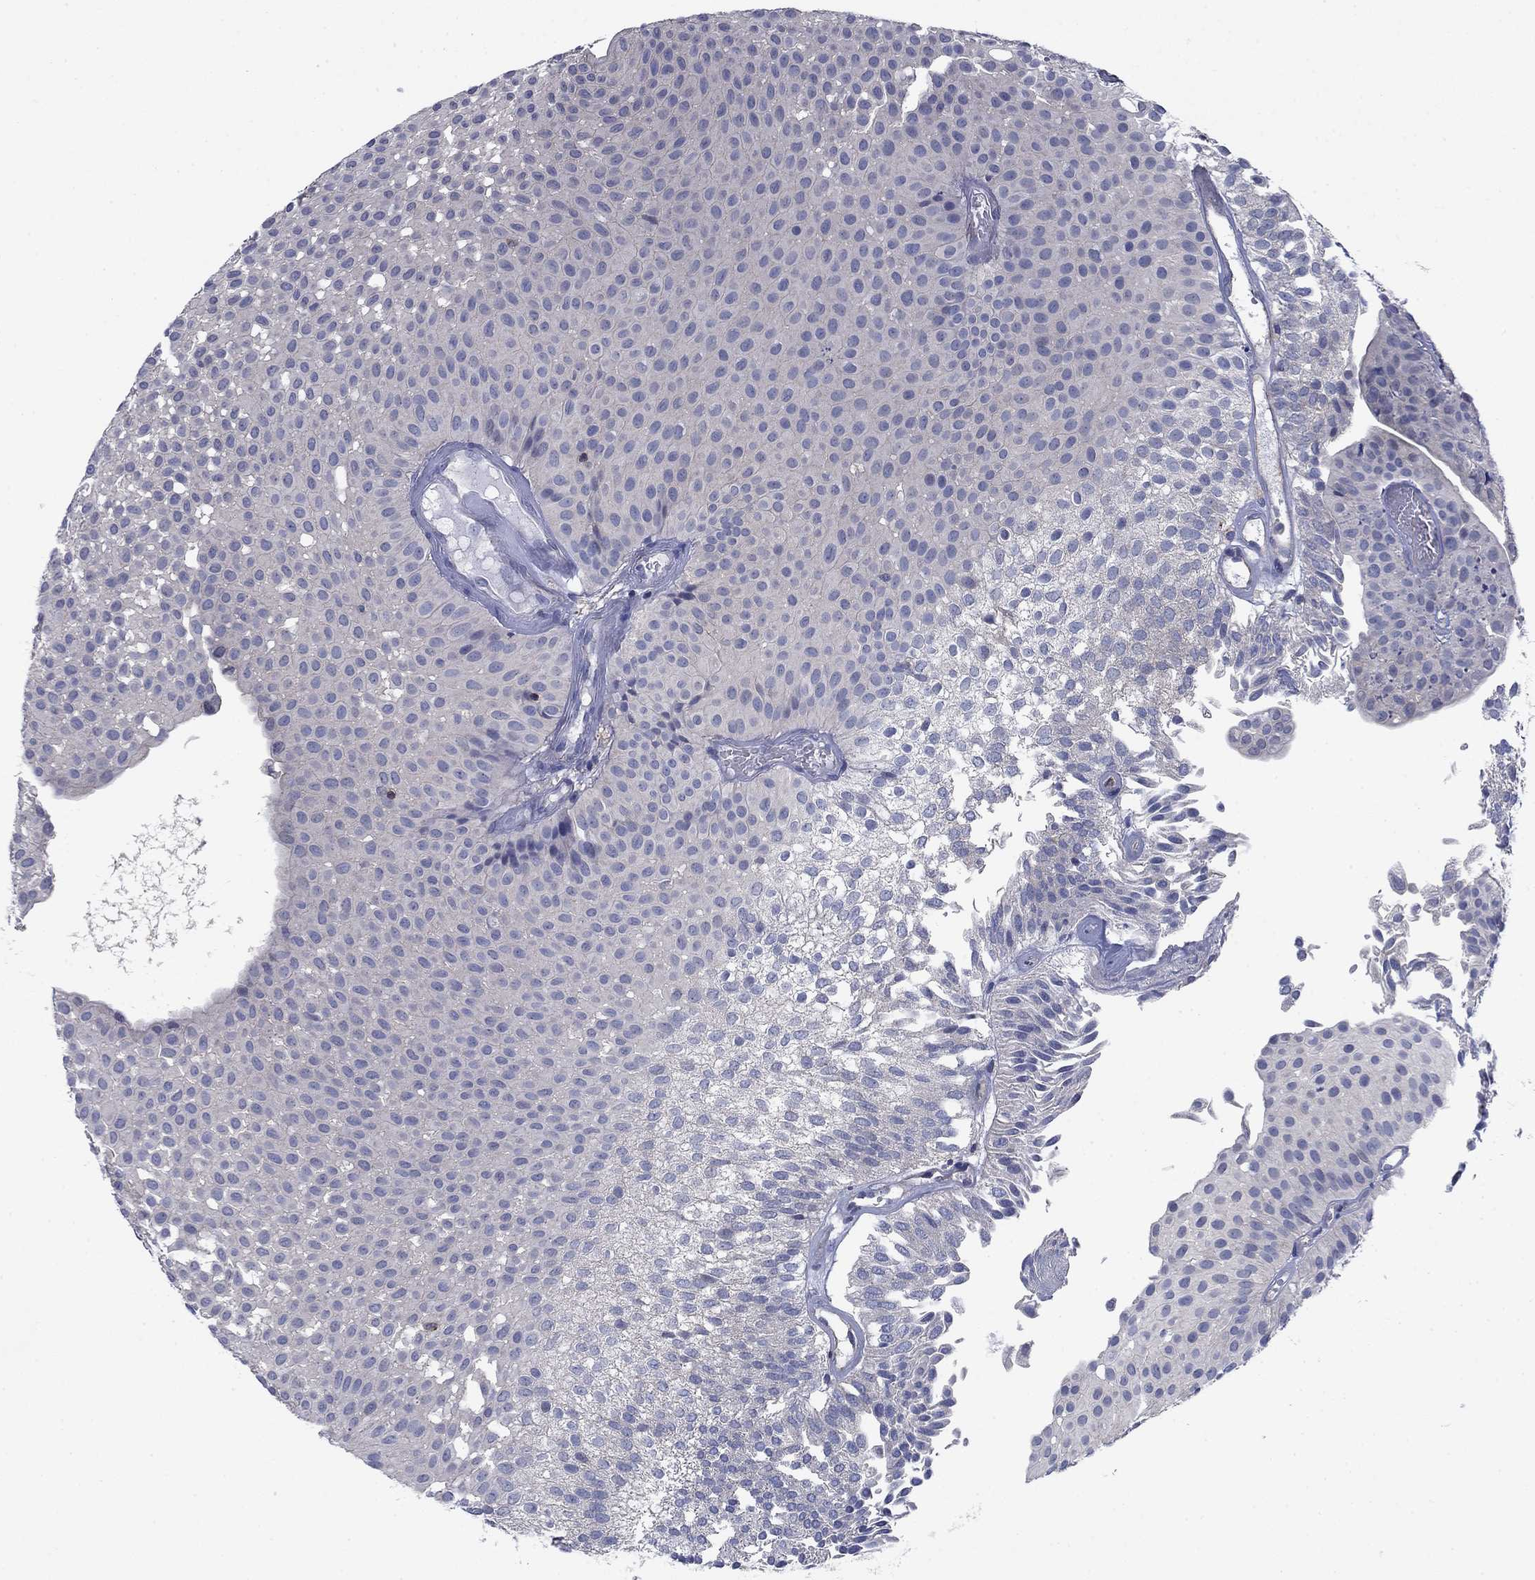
{"staining": {"intensity": "negative", "quantity": "none", "location": "none"}, "tissue": "urothelial cancer", "cell_type": "Tumor cells", "image_type": "cancer", "snomed": [{"axis": "morphology", "description": "Urothelial carcinoma, Low grade"}, {"axis": "topography", "description": "Urinary bladder"}], "caption": "Immunohistochemistry micrograph of human urothelial cancer stained for a protein (brown), which demonstrates no staining in tumor cells.", "gene": "PSD4", "patient": {"sex": "male", "age": 64}}